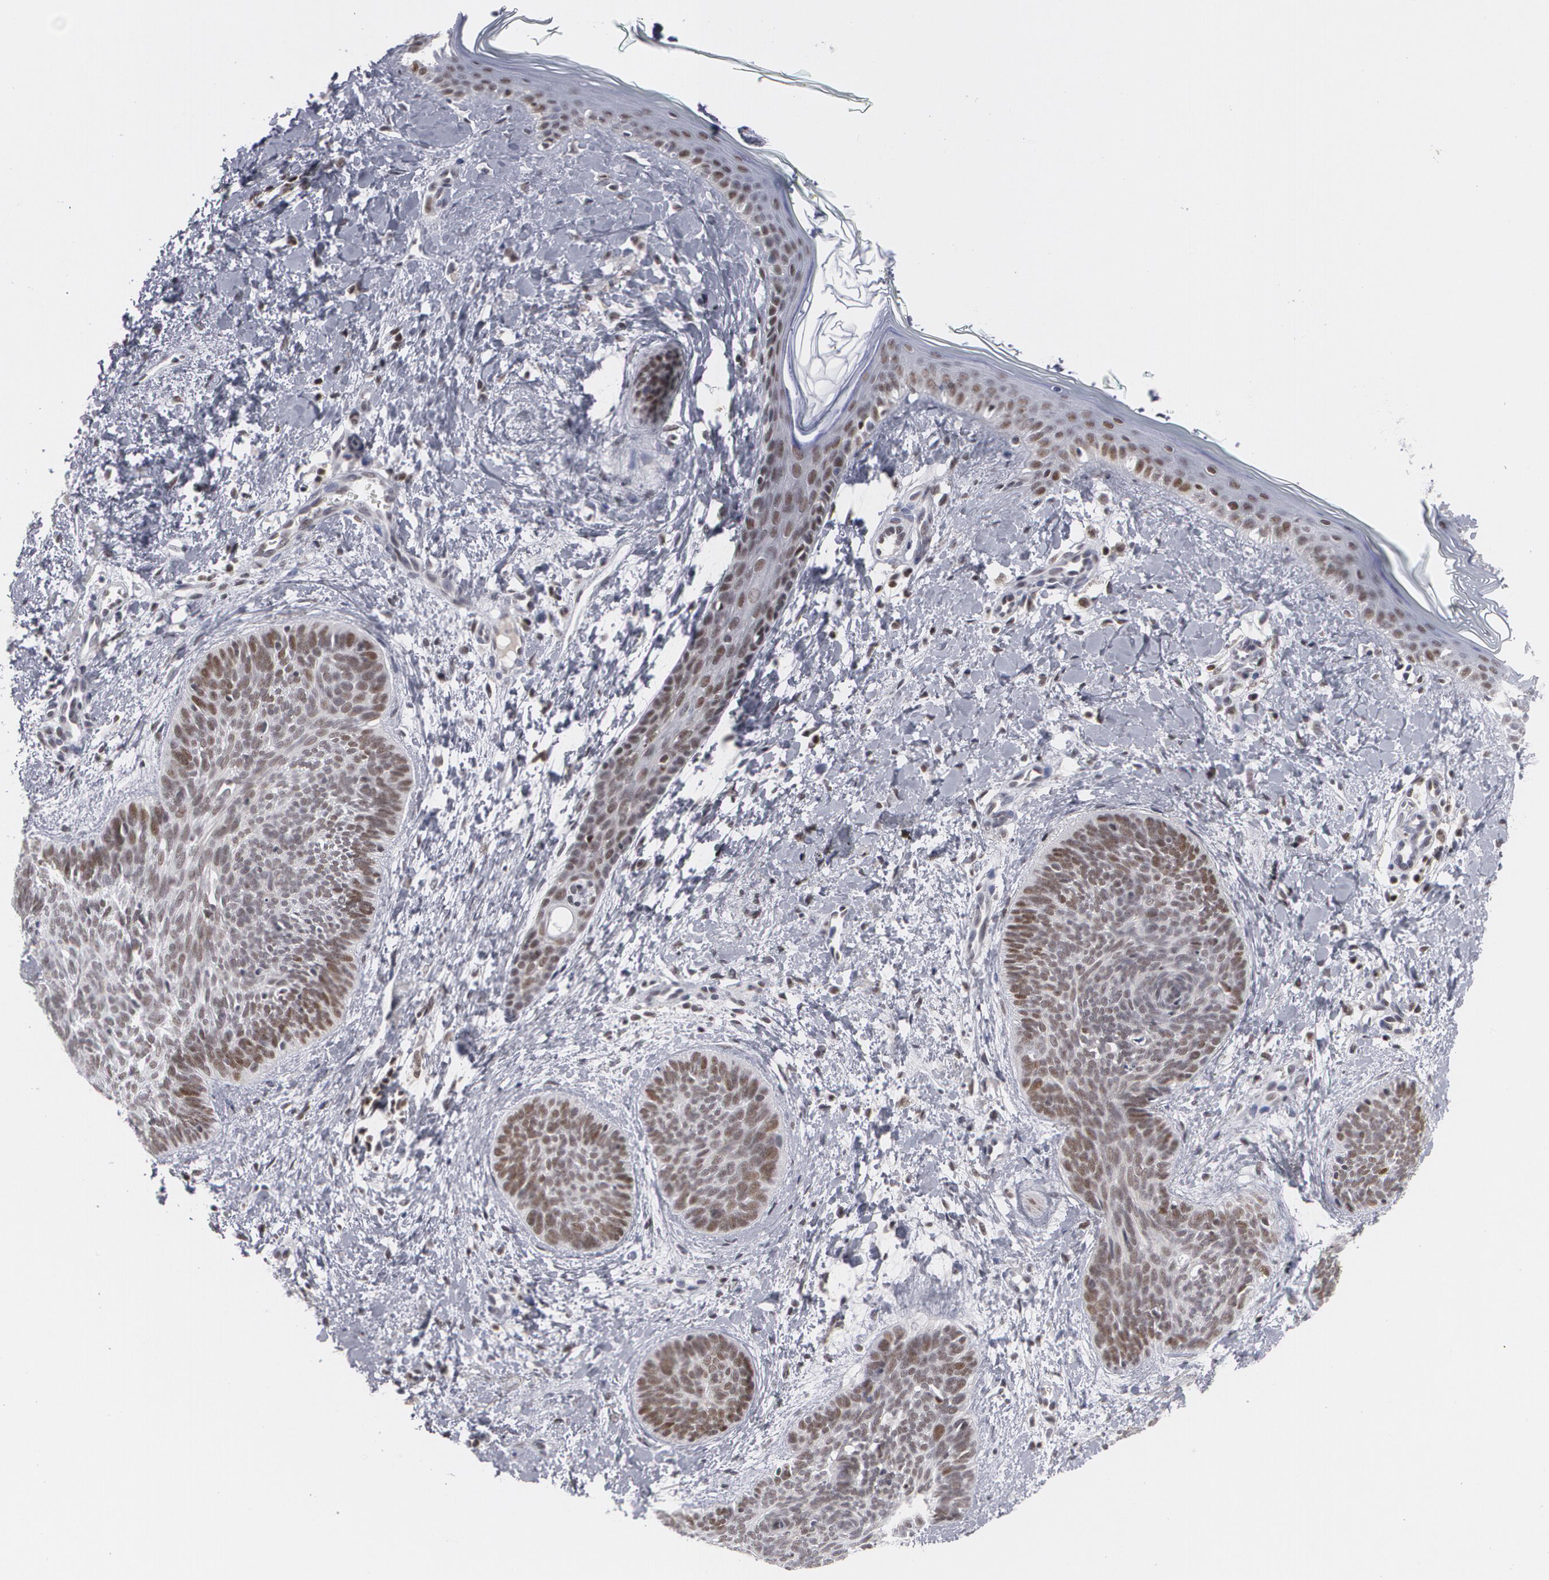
{"staining": {"intensity": "moderate", "quantity": "25%-75%", "location": "nuclear"}, "tissue": "skin cancer", "cell_type": "Tumor cells", "image_type": "cancer", "snomed": [{"axis": "morphology", "description": "Basal cell carcinoma"}, {"axis": "topography", "description": "Skin"}], "caption": "Immunohistochemistry photomicrograph of neoplastic tissue: skin cancer stained using immunohistochemistry demonstrates medium levels of moderate protein expression localized specifically in the nuclear of tumor cells, appearing as a nuclear brown color.", "gene": "MCL1", "patient": {"sex": "female", "age": 81}}